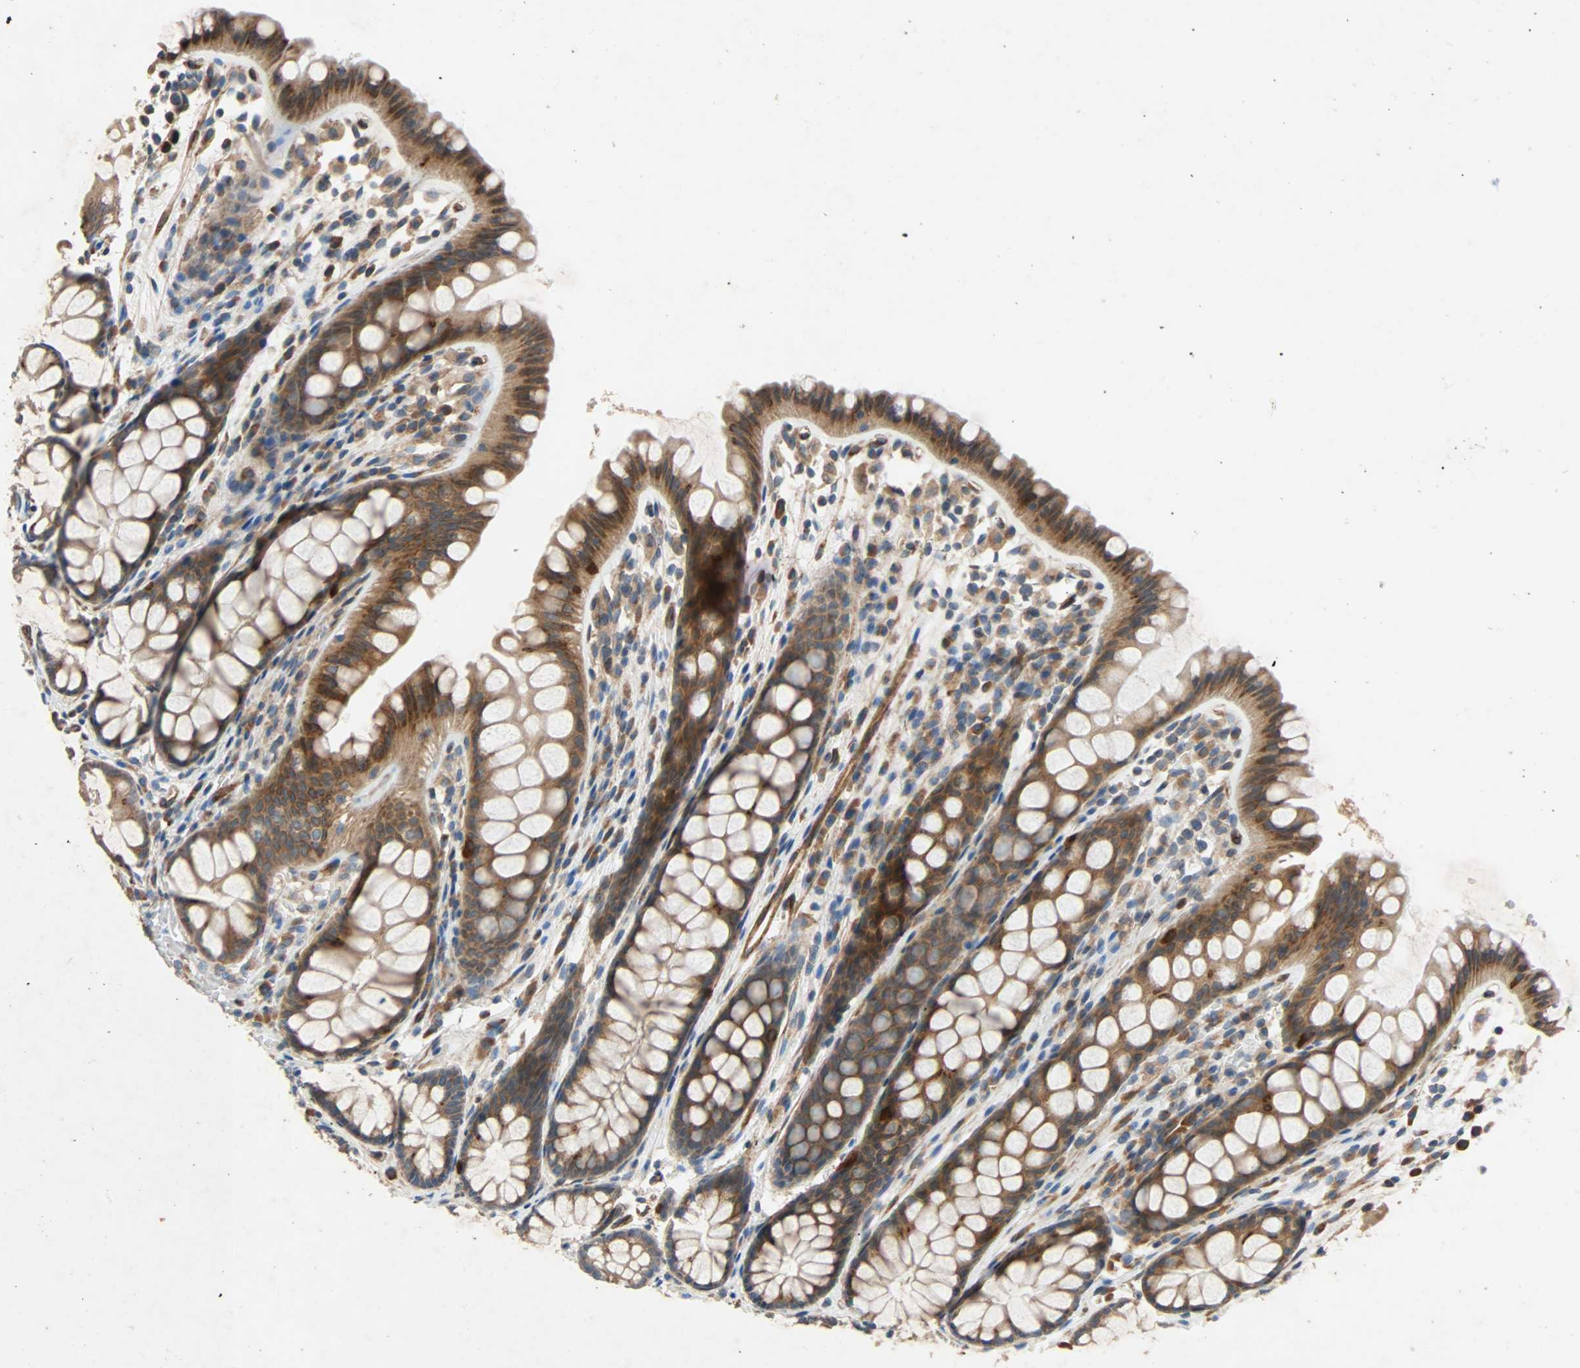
{"staining": {"intensity": "moderate", "quantity": ">75%", "location": "cytoplasmic/membranous"}, "tissue": "colon", "cell_type": "Endothelial cells", "image_type": "normal", "snomed": [{"axis": "morphology", "description": "Normal tissue, NOS"}, {"axis": "topography", "description": "Colon"}], "caption": "Brown immunohistochemical staining in benign colon exhibits moderate cytoplasmic/membranous staining in approximately >75% of endothelial cells. The staining is performed using DAB (3,3'-diaminobenzidine) brown chromogen to label protein expression. The nuclei are counter-stained blue using hematoxylin.", "gene": "XYLT1", "patient": {"sex": "female", "age": 55}}